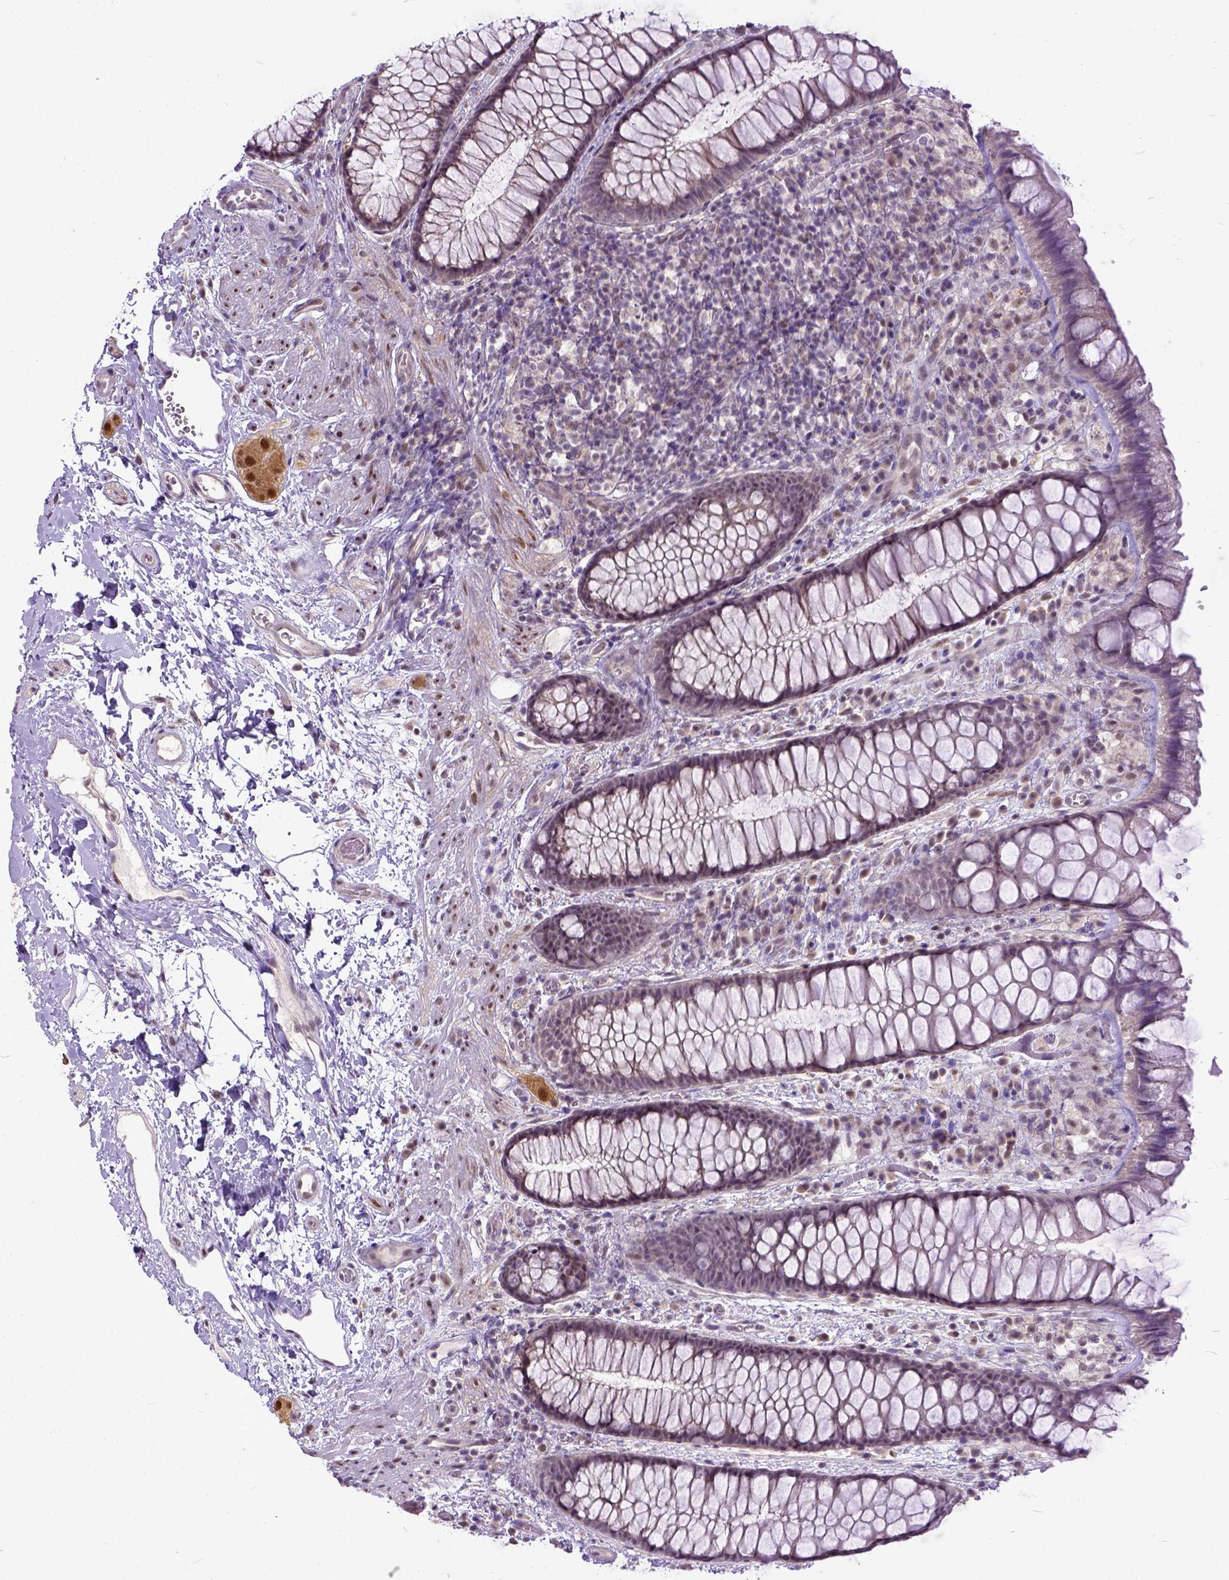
{"staining": {"intensity": "negative", "quantity": "none", "location": "none"}, "tissue": "rectum", "cell_type": "Glandular cells", "image_type": "normal", "snomed": [{"axis": "morphology", "description": "Normal tissue, NOS"}, {"axis": "topography", "description": "Rectum"}], "caption": "DAB immunohistochemical staining of unremarkable human rectum displays no significant staining in glandular cells.", "gene": "TCEAL7", "patient": {"sex": "female", "age": 62}}